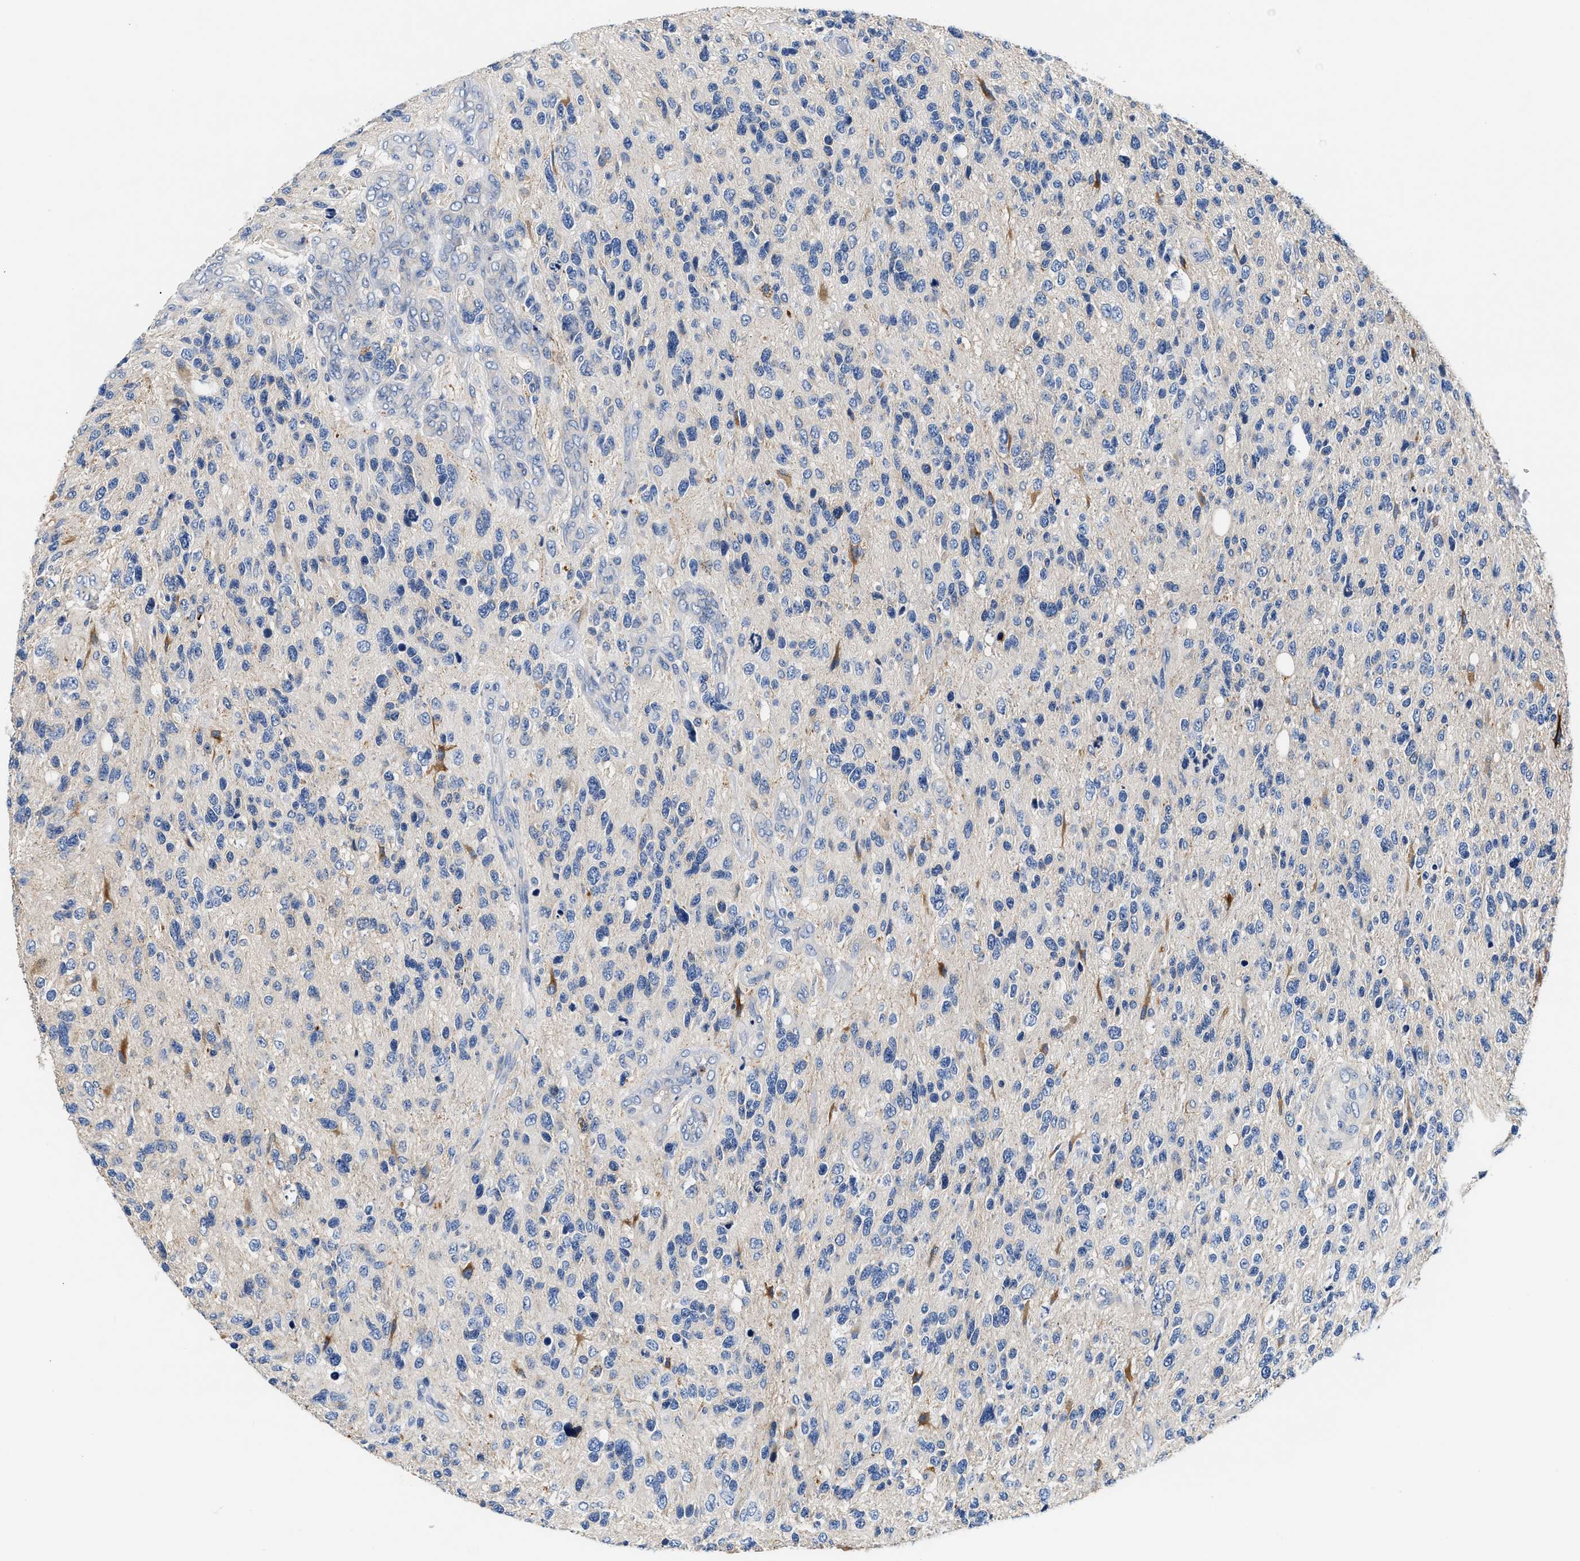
{"staining": {"intensity": "negative", "quantity": "none", "location": "none"}, "tissue": "glioma", "cell_type": "Tumor cells", "image_type": "cancer", "snomed": [{"axis": "morphology", "description": "Glioma, malignant, High grade"}, {"axis": "topography", "description": "Brain"}], "caption": "This image is of glioma stained with immunohistochemistry (IHC) to label a protein in brown with the nuclei are counter-stained blue. There is no positivity in tumor cells.", "gene": "TUT7", "patient": {"sex": "female", "age": 58}}